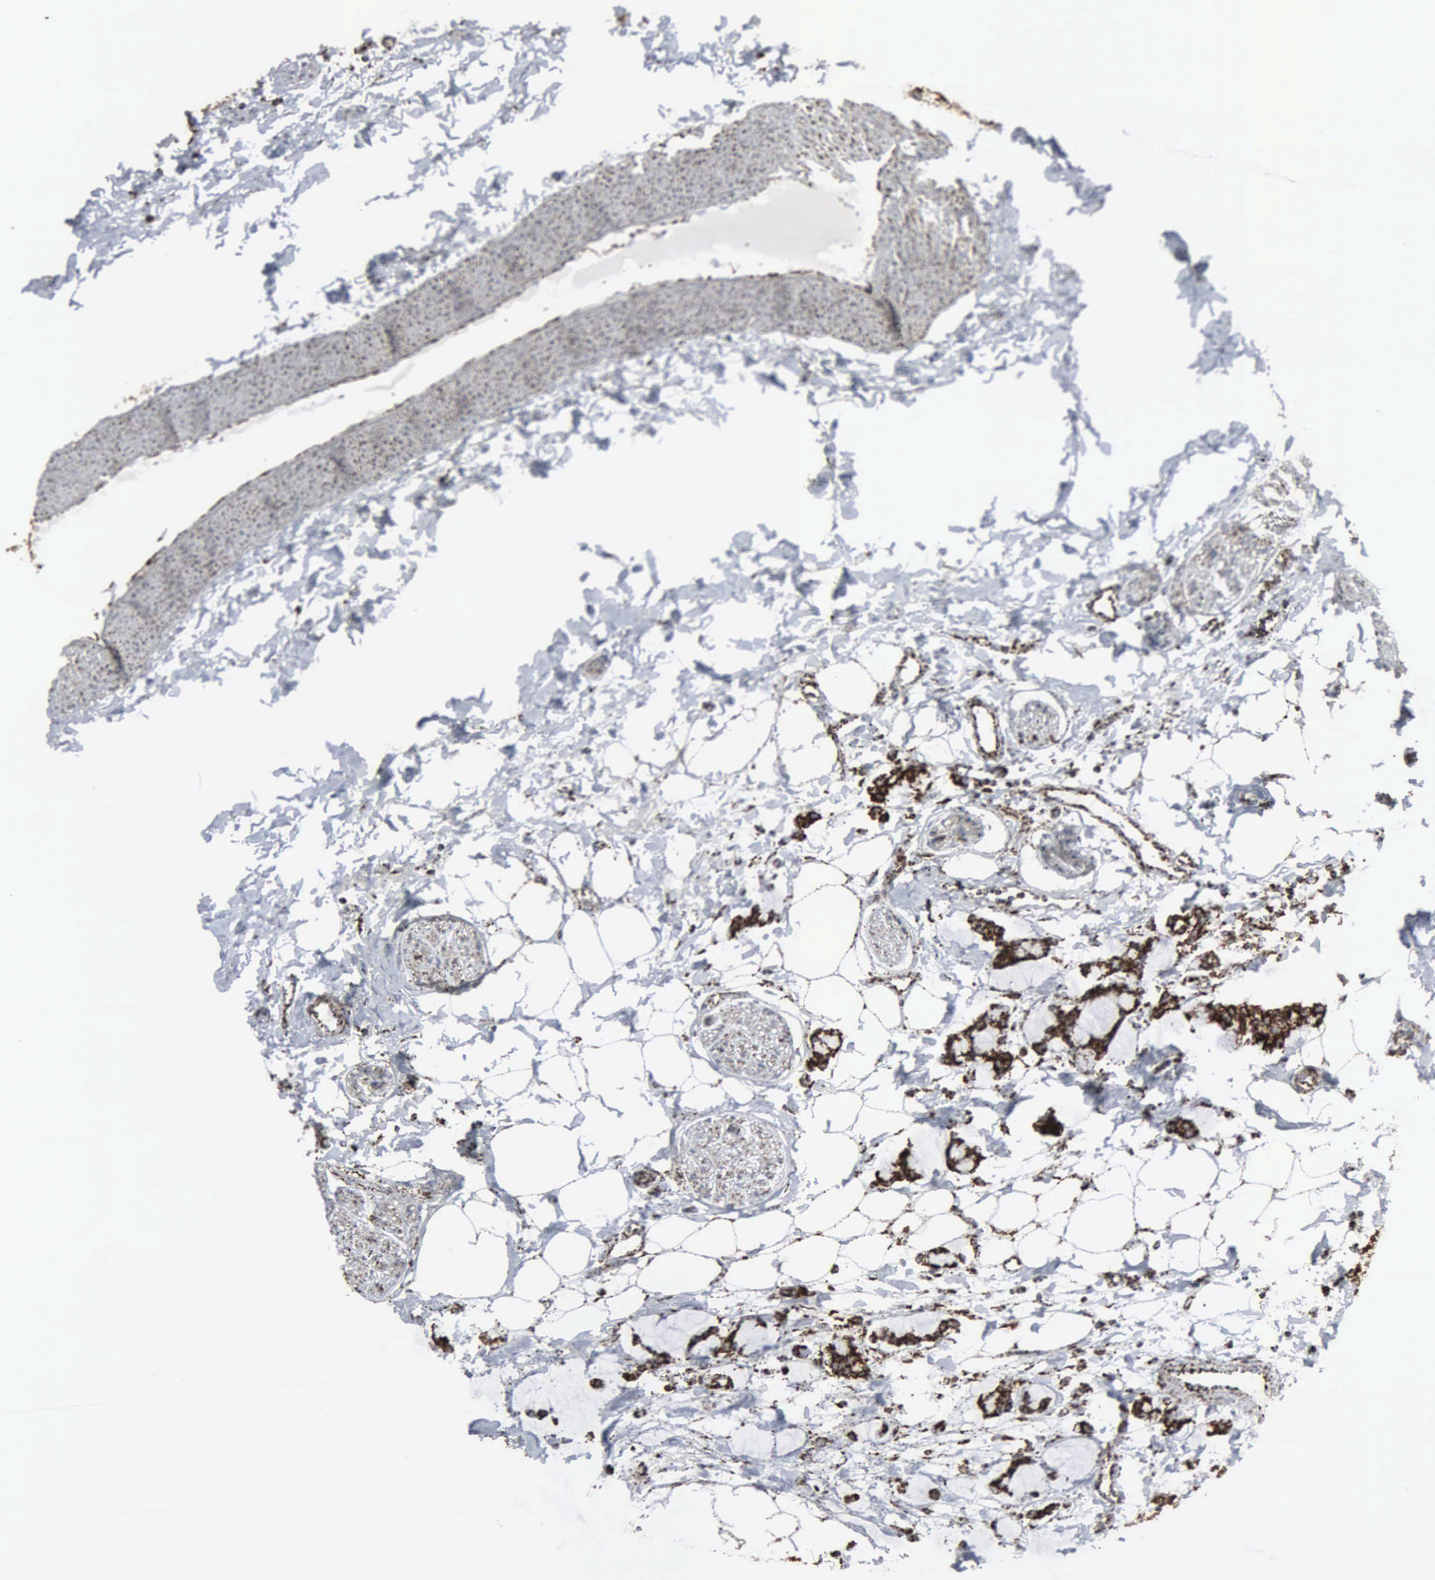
{"staining": {"intensity": "strong", "quantity": ">75%", "location": "cytoplasmic/membranous"}, "tissue": "colorectal cancer", "cell_type": "Tumor cells", "image_type": "cancer", "snomed": [{"axis": "morphology", "description": "Normal tissue, NOS"}, {"axis": "morphology", "description": "Adenocarcinoma, NOS"}, {"axis": "topography", "description": "Colon"}, {"axis": "topography", "description": "Peripheral nerve tissue"}], "caption": "About >75% of tumor cells in human colorectal cancer display strong cytoplasmic/membranous protein expression as visualized by brown immunohistochemical staining.", "gene": "HSPA9", "patient": {"sex": "male", "age": 14}}